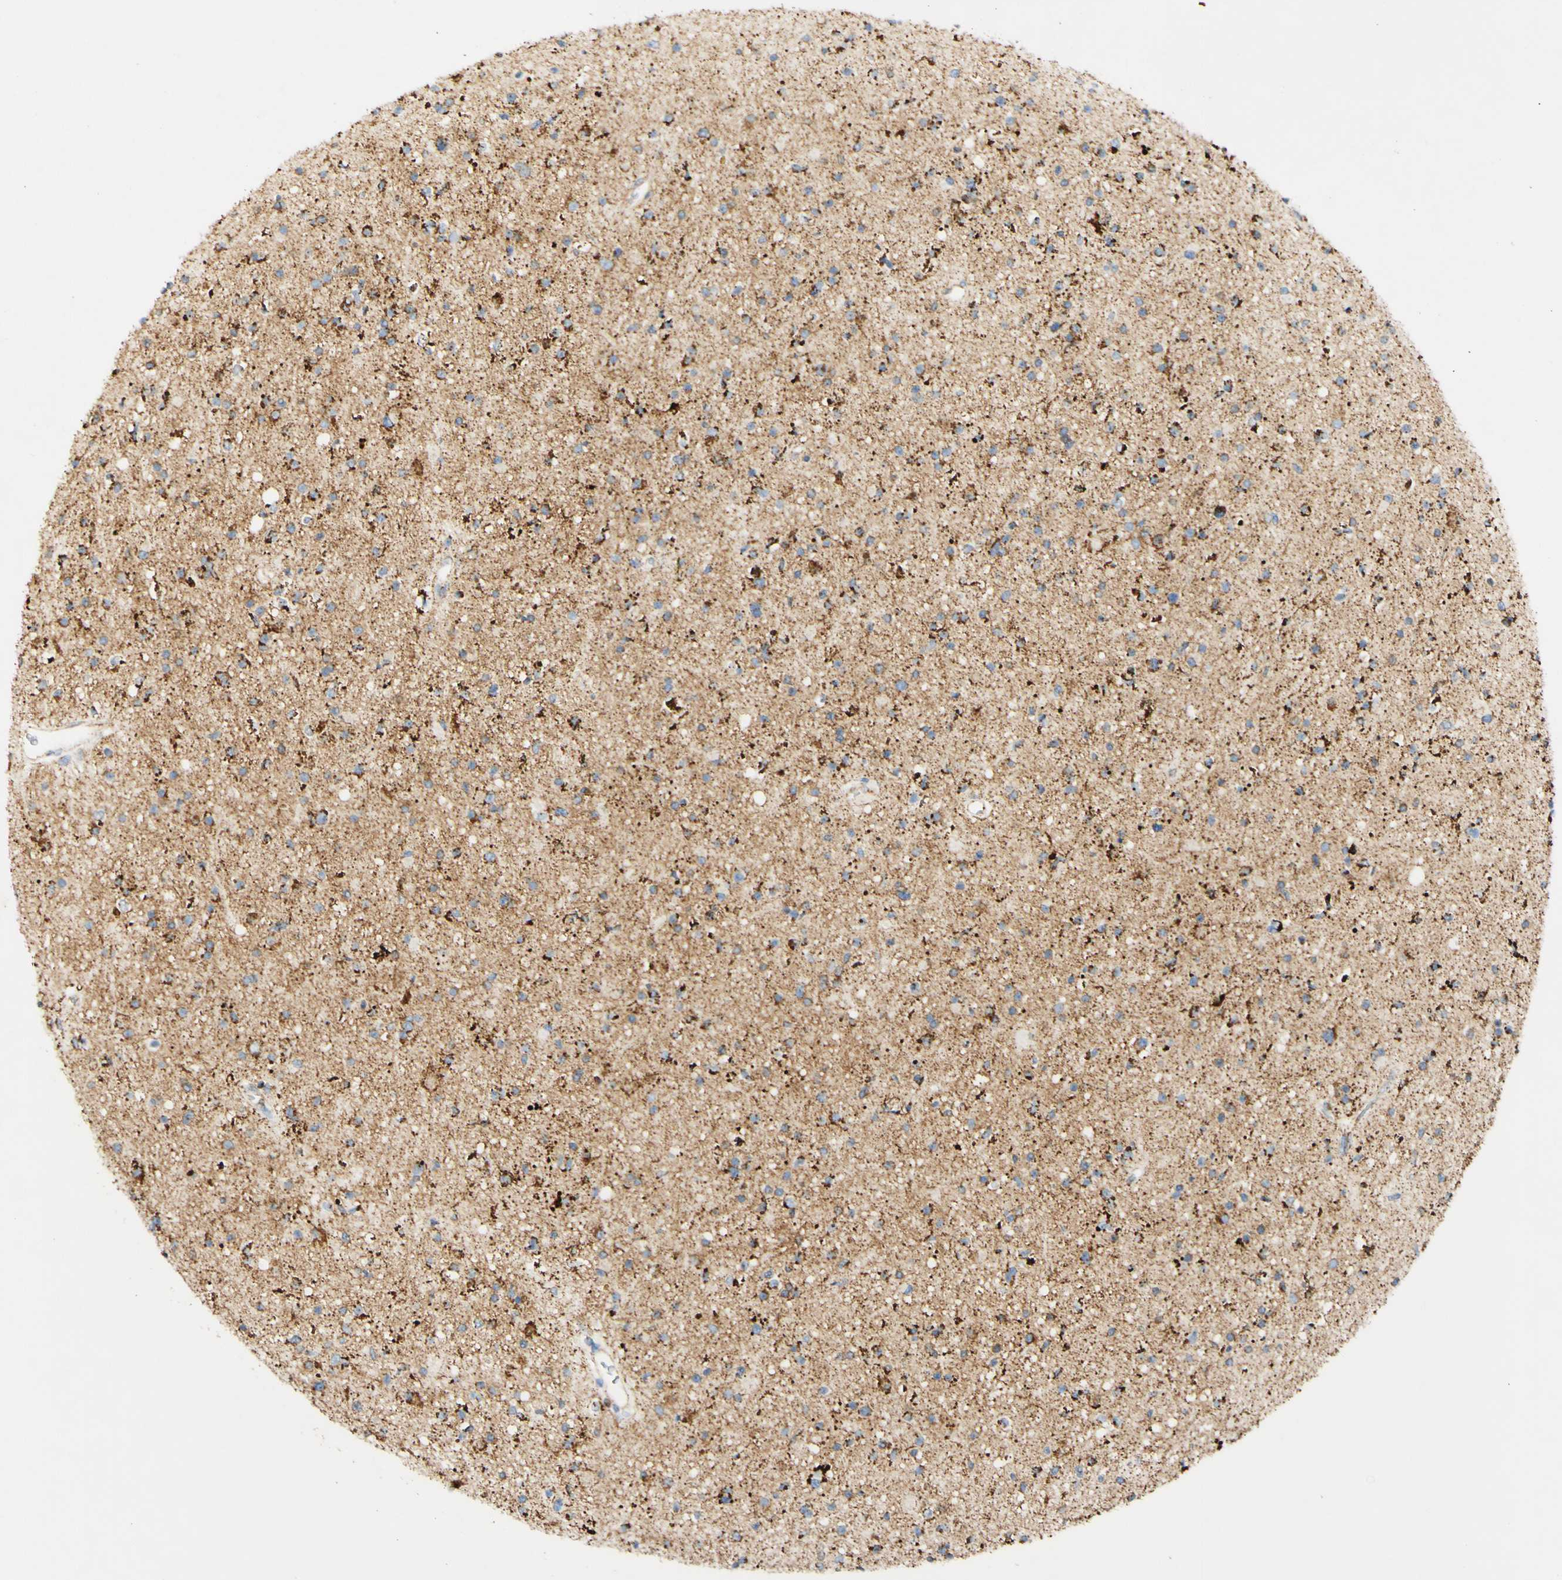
{"staining": {"intensity": "strong", "quantity": "<25%", "location": "cytoplasmic/membranous"}, "tissue": "glioma", "cell_type": "Tumor cells", "image_type": "cancer", "snomed": [{"axis": "morphology", "description": "Glioma, malignant, High grade"}, {"axis": "topography", "description": "Brain"}], "caption": "Immunohistochemical staining of glioma displays medium levels of strong cytoplasmic/membranous protein staining in approximately <25% of tumor cells. (brown staining indicates protein expression, while blue staining denotes nuclei).", "gene": "OXCT1", "patient": {"sex": "male", "age": 33}}